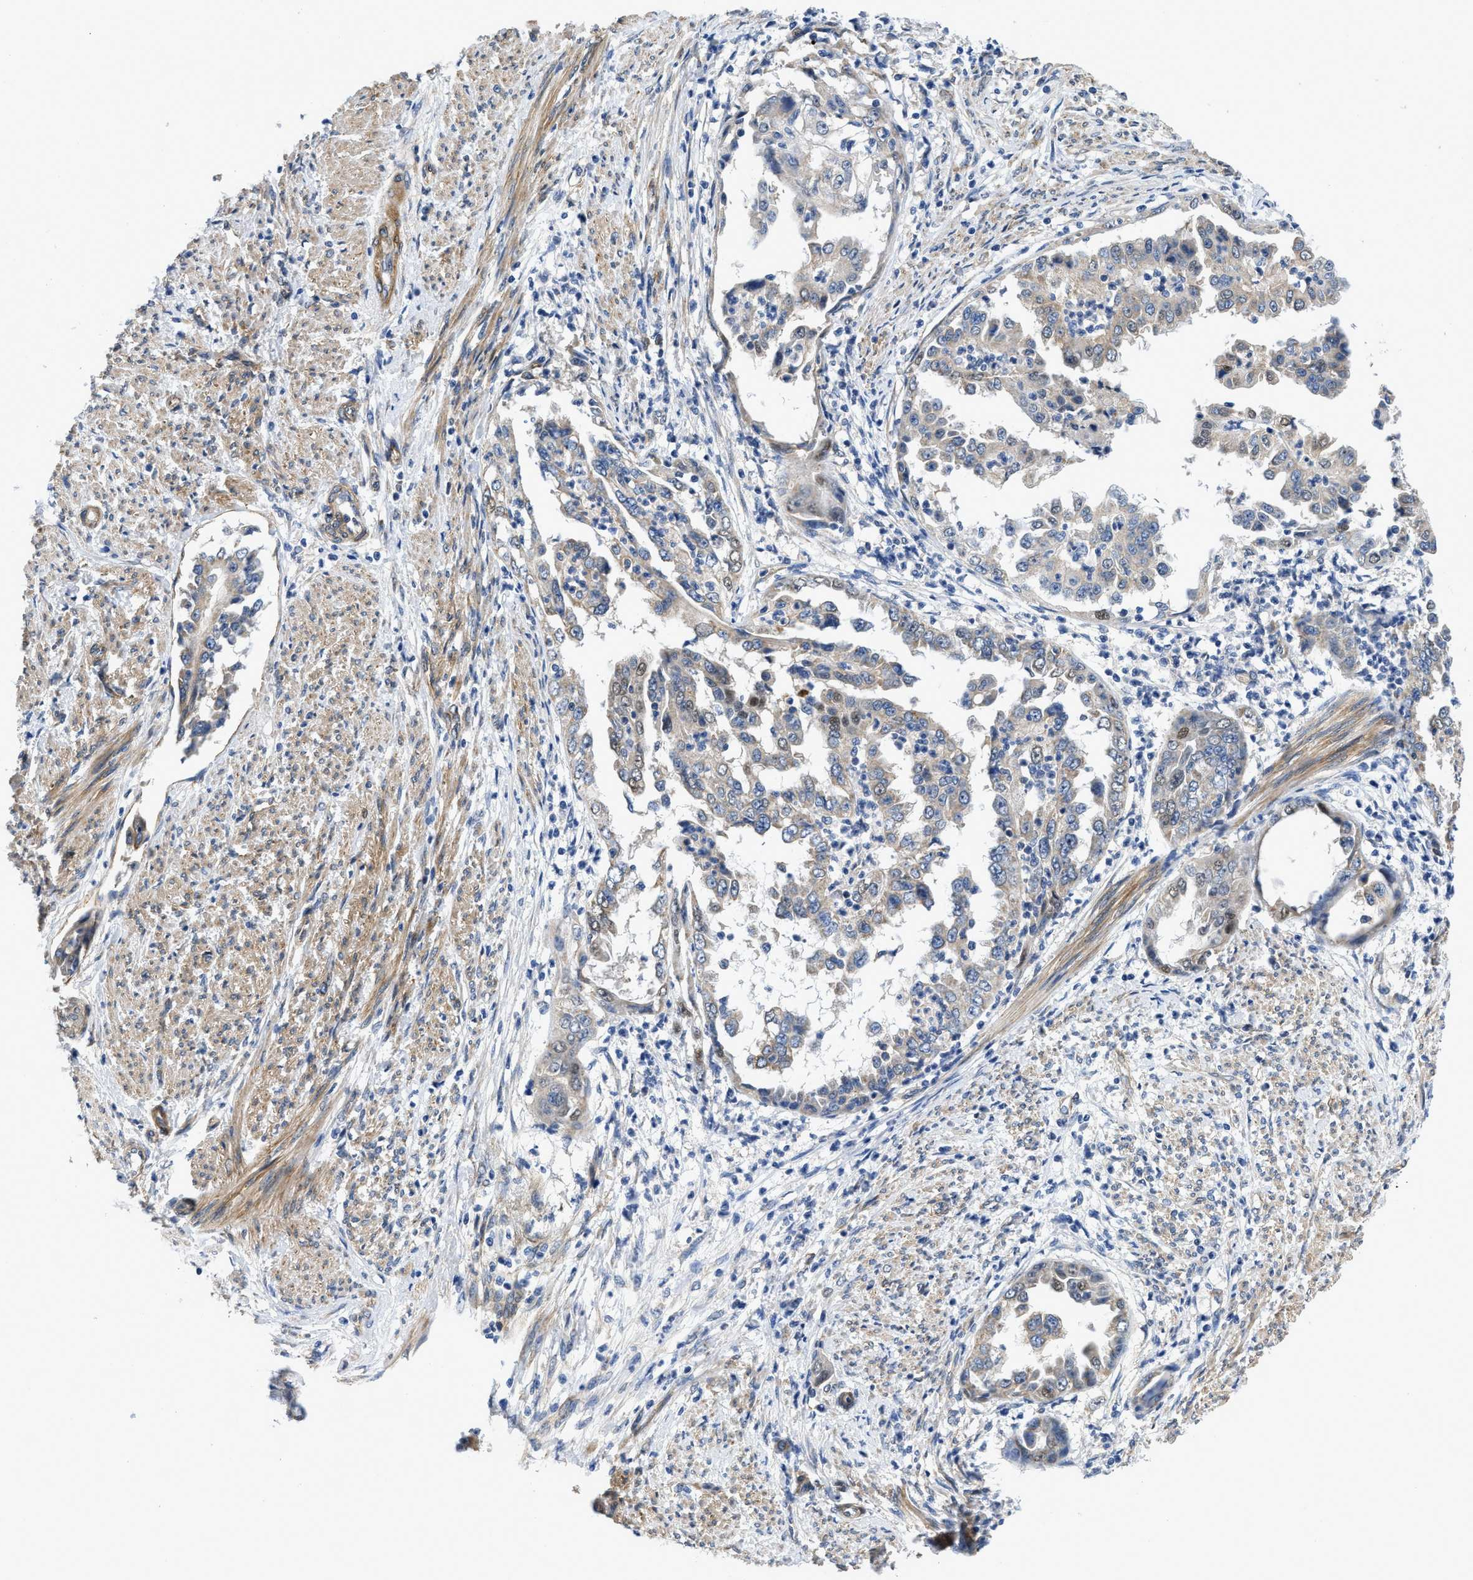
{"staining": {"intensity": "moderate", "quantity": "<25%", "location": "cytoplasmic/membranous,nuclear"}, "tissue": "endometrial cancer", "cell_type": "Tumor cells", "image_type": "cancer", "snomed": [{"axis": "morphology", "description": "Adenocarcinoma, NOS"}, {"axis": "topography", "description": "Endometrium"}], "caption": "Tumor cells reveal low levels of moderate cytoplasmic/membranous and nuclear positivity in about <25% of cells in human endometrial cancer.", "gene": "RAPH1", "patient": {"sex": "female", "age": 85}}